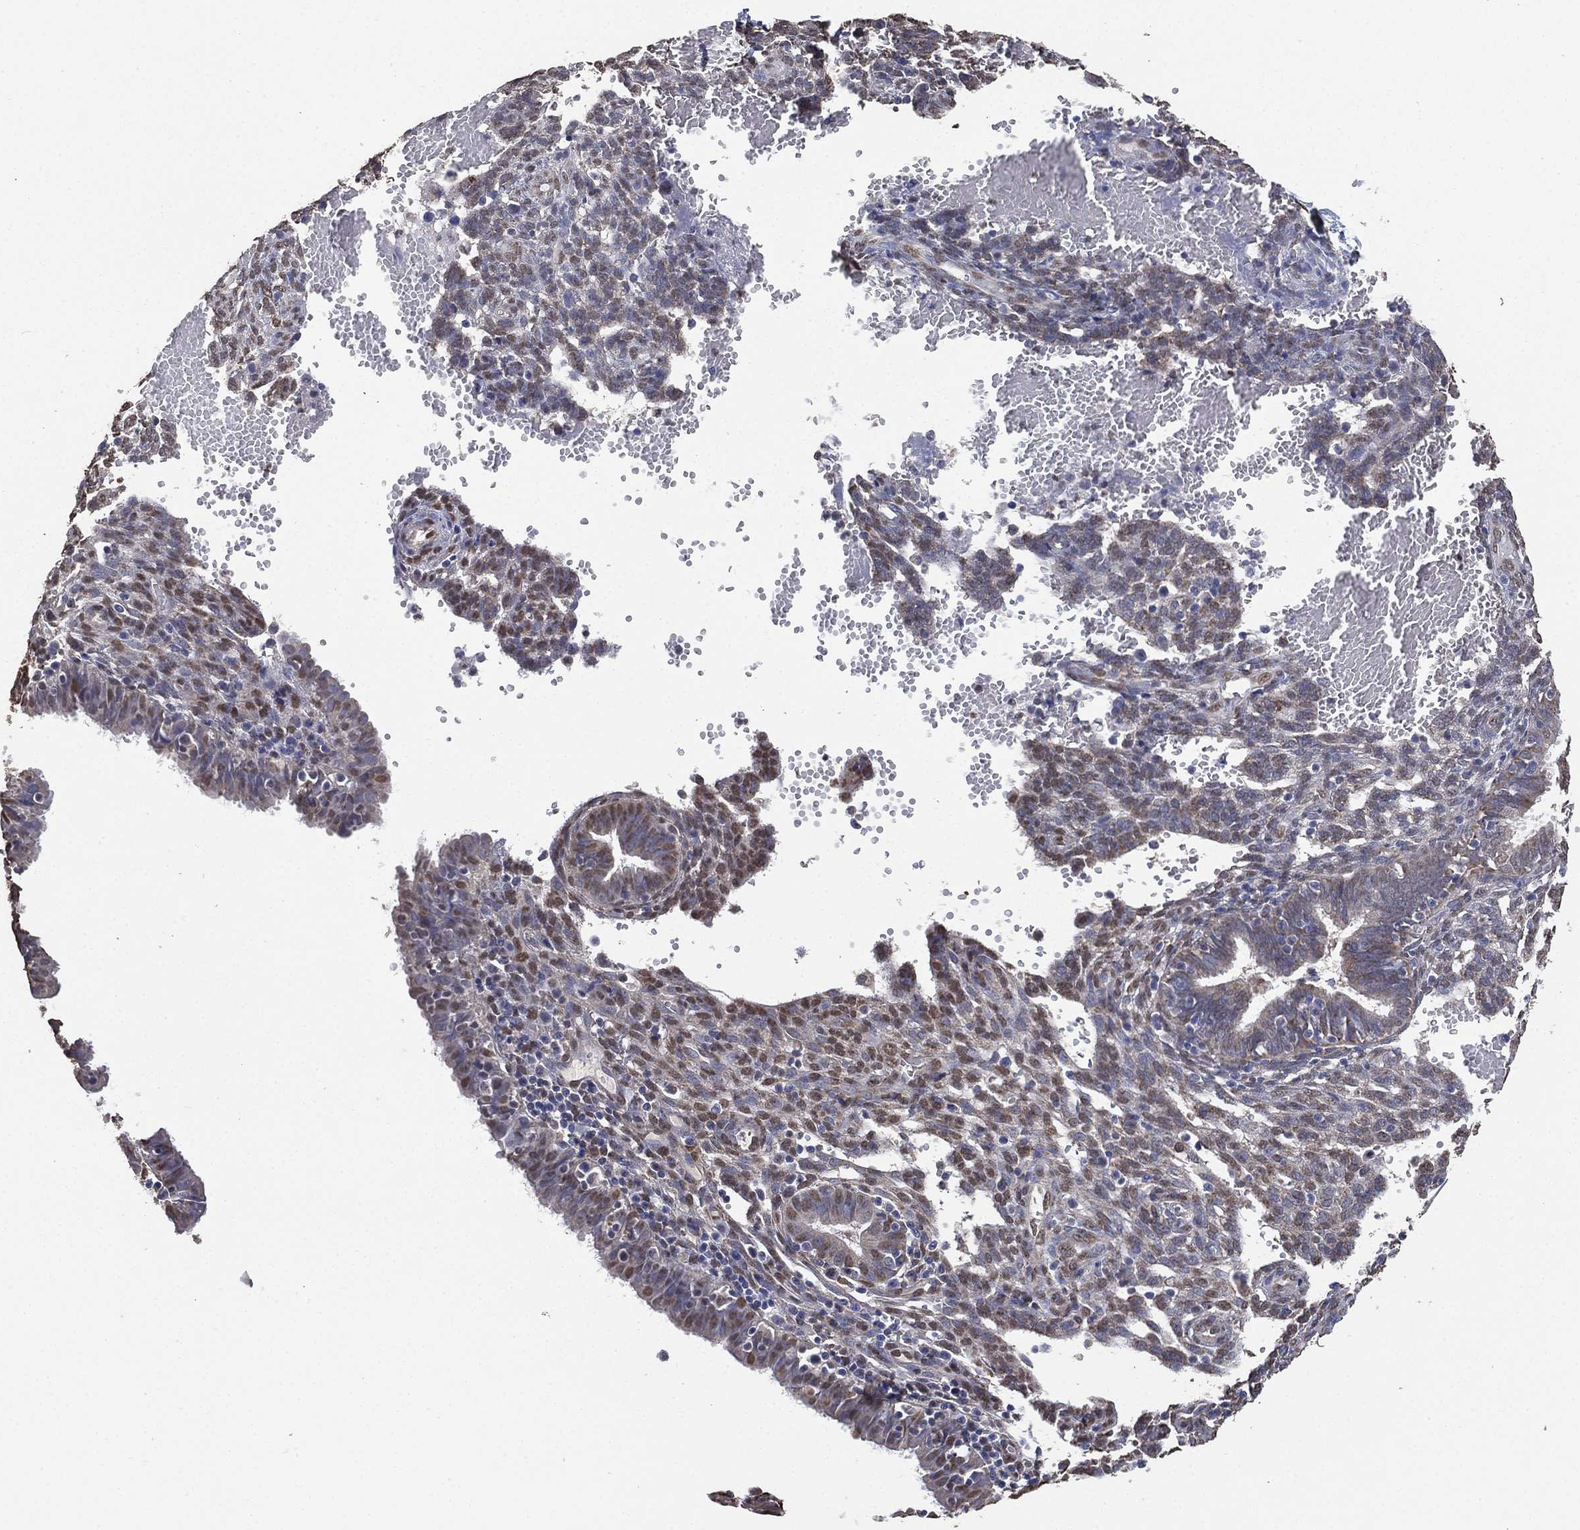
{"staining": {"intensity": "moderate", "quantity": "25%-75%", "location": "nuclear"}, "tissue": "endometrium", "cell_type": "Cells in endometrial stroma", "image_type": "normal", "snomed": [{"axis": "morphology", "description": "Normal tissue, NOS"}, {"axis": "topography", "description": "Endometrium"}], "caption": "Immunohistochemistry histopathology image of unremarkable endometrium: endometrium stained using IHC exhibits medium levels of moderate protein expression localized specifically in the nuclear of cells in endometrial stroma, appearing as a nuclear brown color.", "gene": "ALDH7A1", "patient": {"sex": "female", "age": 42}}